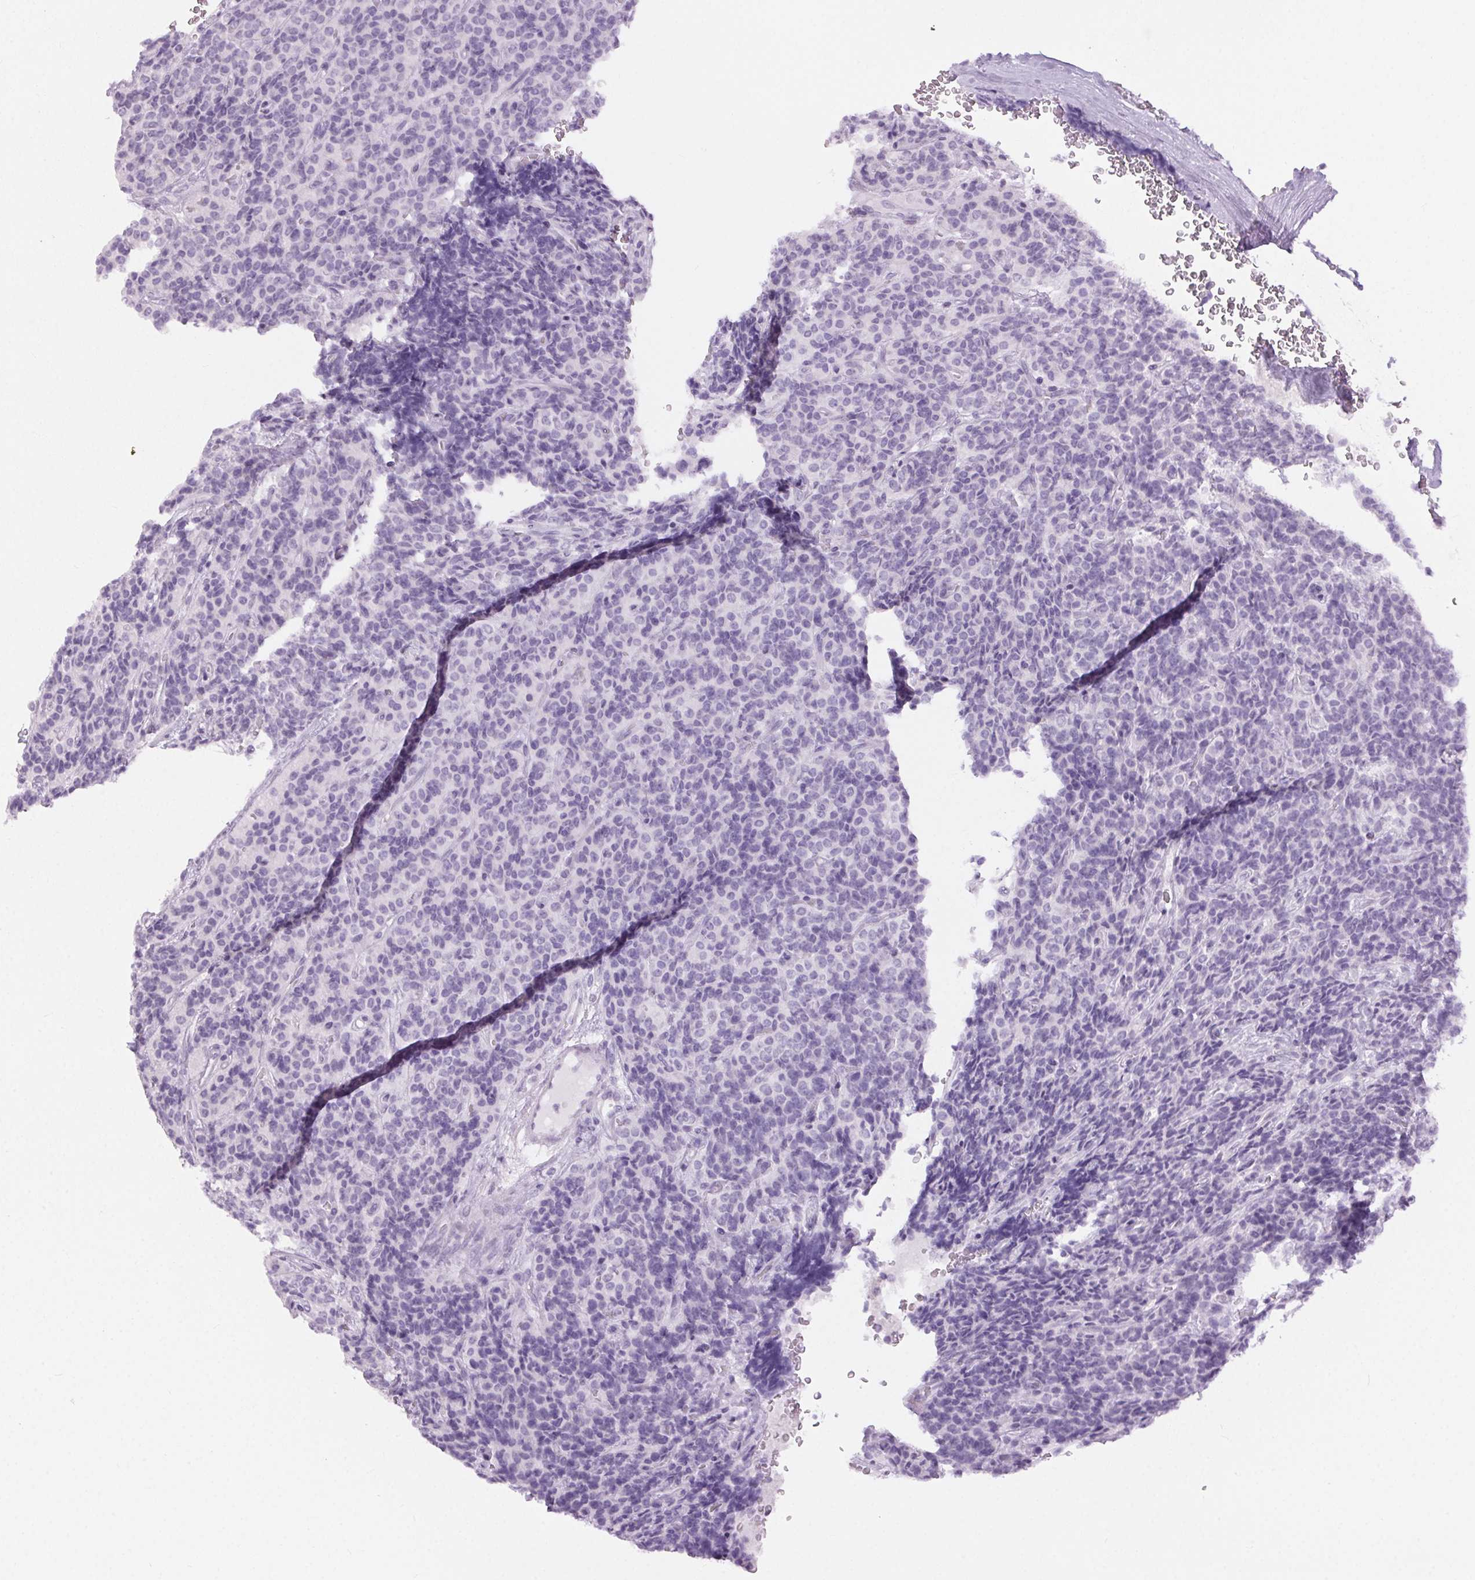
{"staining": {"intensity": "negative", "quantity": "none", "location": "none"}, "tissue": "carcinoid", "cell_type": "Tumor cells", "image_type": "cancer", "snomed": [{"axis": "morphology", "description": "Carcinoid, malignant, NOS"}, {"axis": "topography", "description": "Pancreas"}], "caption": "Tumor cells show no significant staining in carcinoid.", "gene": "BEND2", "patient": {"sex": "male", "age": 36}}